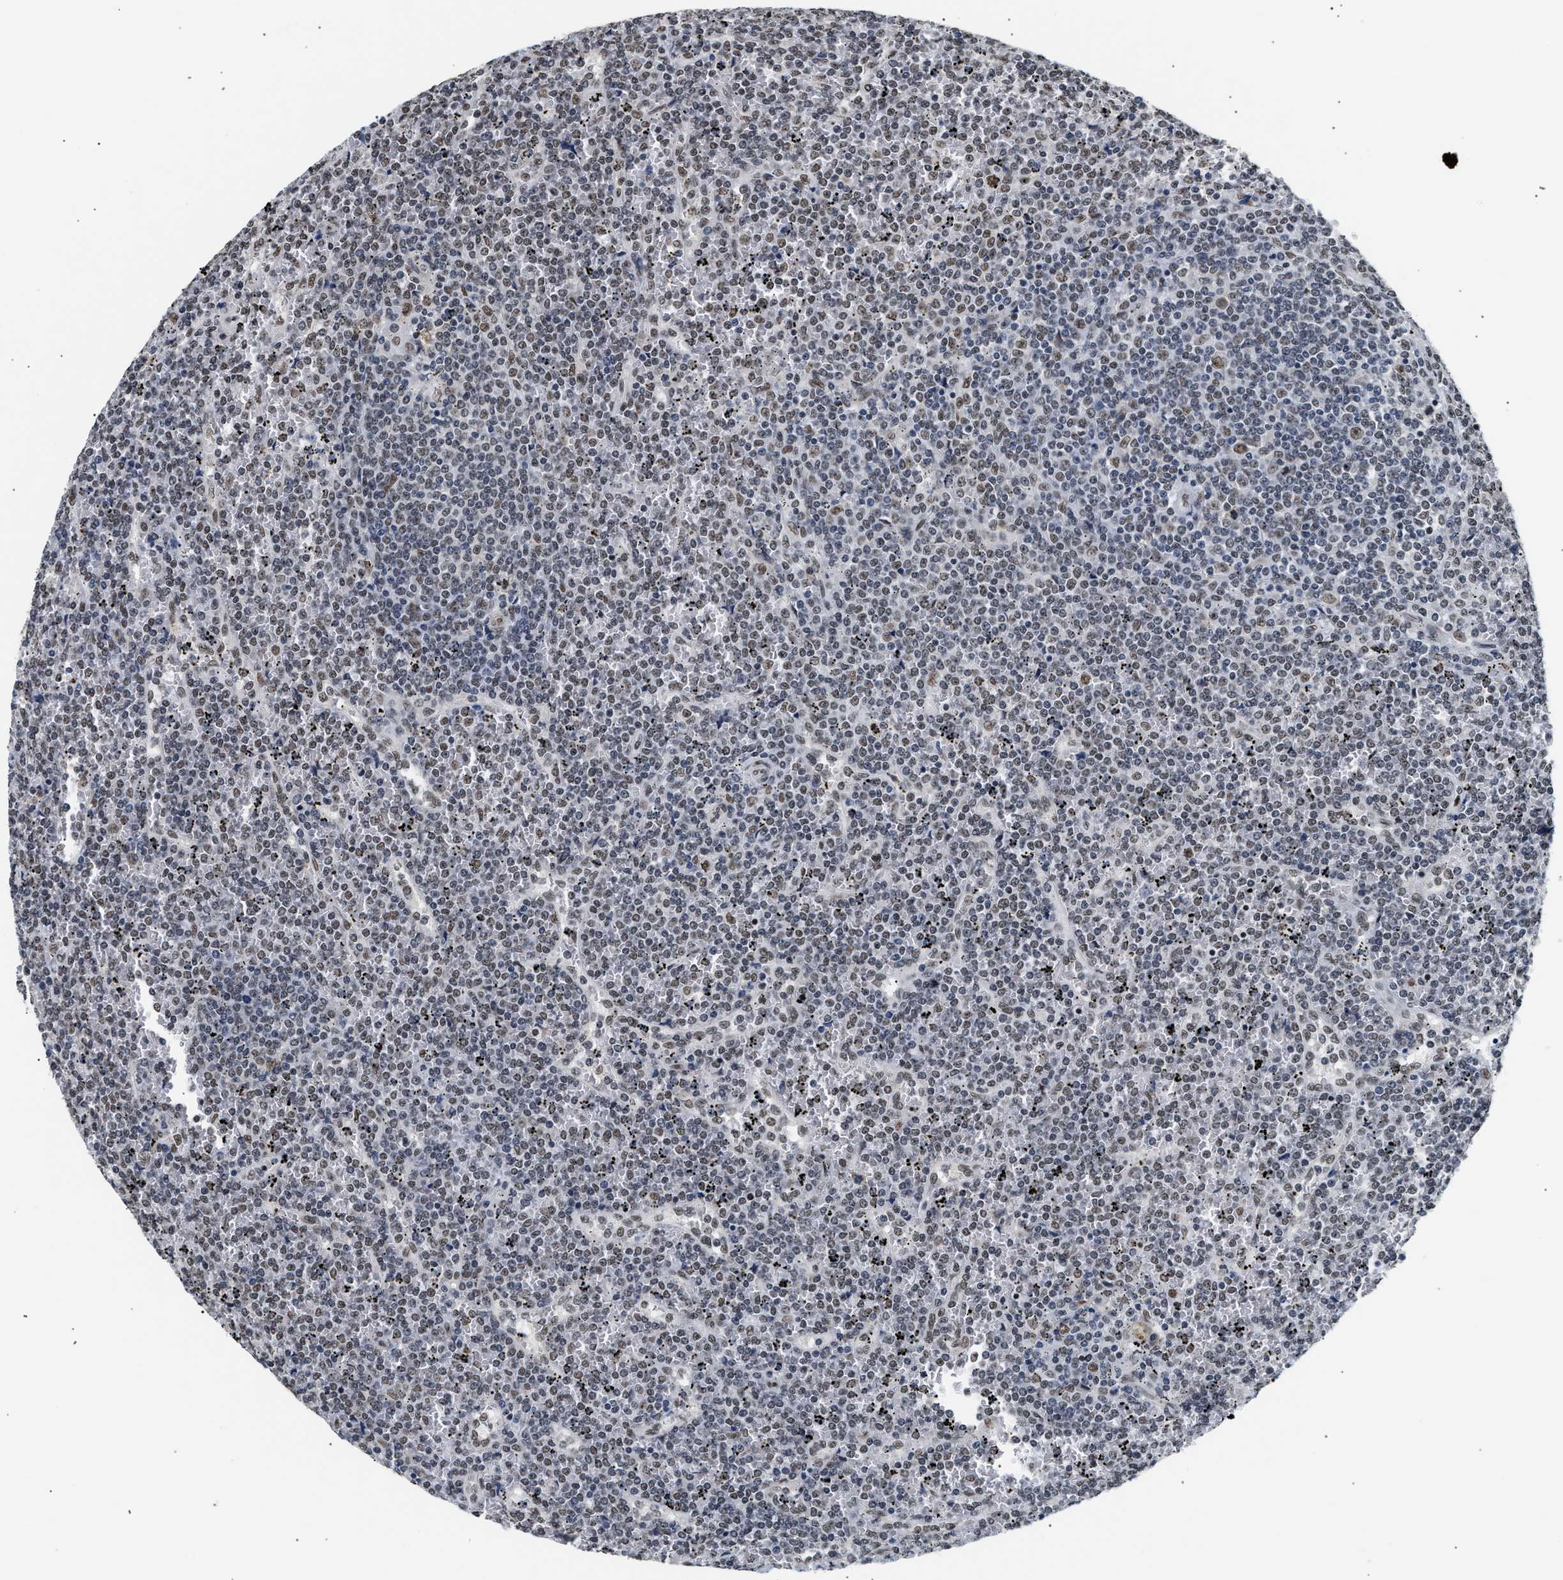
{"staining": {"intensity": "moderate", "quantity": "25%-75%", "location": "nuclear"}, "tissue": "lymphoma", "cell_type": "Tumor cells", "image_type": "cancer", "snomed": [{"axis": "morphology", "description": "Malignant lymphoma, non-Hodgkin's type, Low grade"}, {"axis": "topography", "description": "Spleen"}], "caption": "An image of lymphoma stained for a protein exhibits moderate nuclear brown staining in tumor cells.", "gene": "THOC1", "patient": {"sex": "female", "age": 19}}